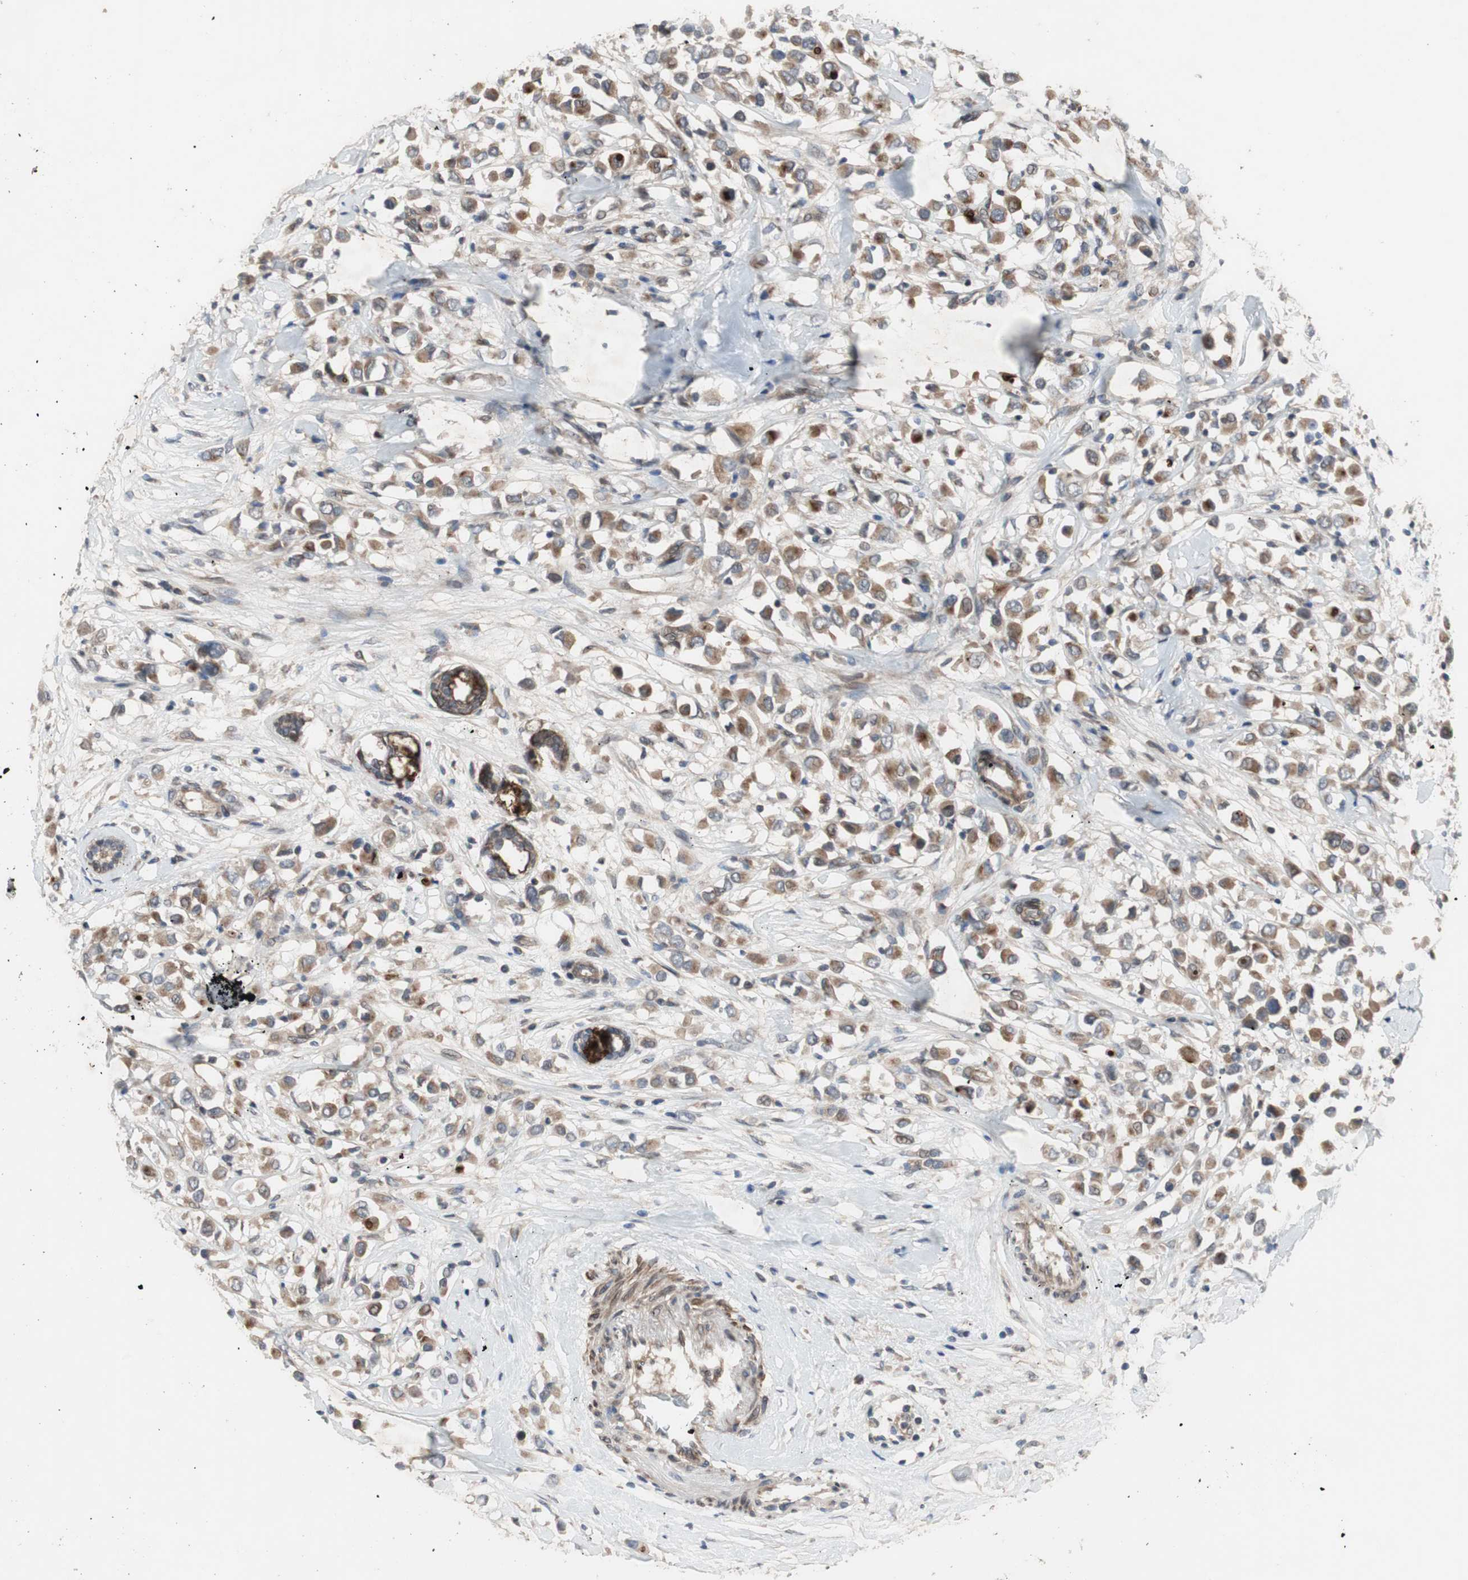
{"staining": {"intensity": "moderate", "quantity": ">75%", "location": "cytoplasmic/membranous"}, "tissue": "breast cancer", "cell_type": "Tumor cells", "image_type": "cancer", "snomed": [{"axis": "morphology", "description": "Duct carcinoma"}, {"axis": "topography", "description": "Breast"}], "caption": "A histopathology image showing moderate cytoplasmic/membranous expression in approximately >75% of tumor cells in intraductal carcinoma (breast), as visualized by brown immunohistochemical staining.", "gene": "OAZ1", "patient": {"sex": "female", "age": 61}}